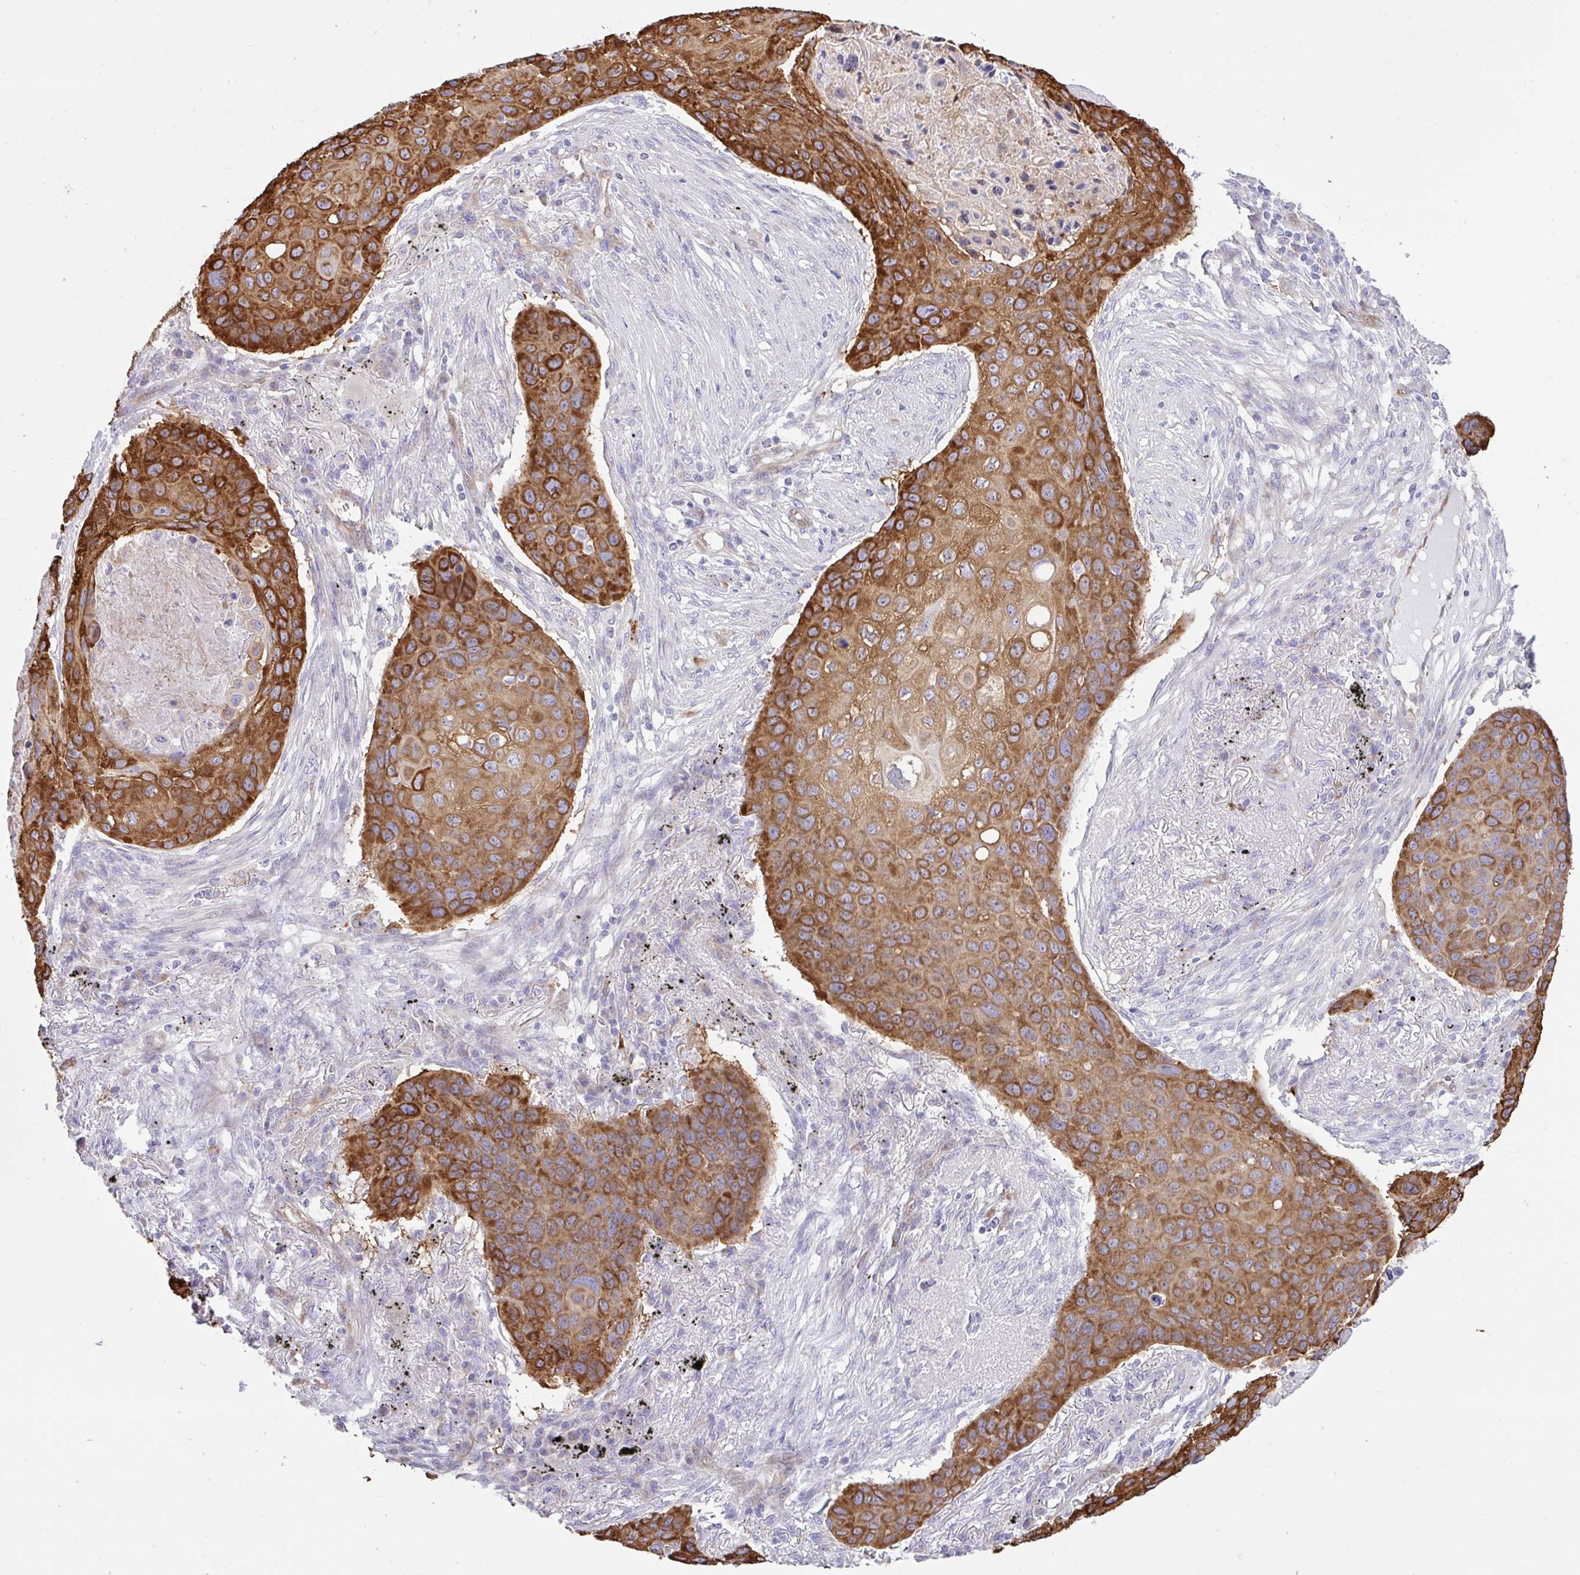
{"staining": {"intensity": "strong", "quantity": "25%-75%", "location": "cytoplasmic/membranous"}, "tissue": "lung cancer", "cell_type": "Tumor cells", "image_type": "cancer", "snomed": [{"axis": "morphology", "description": "Squamous cell carcinoma, NOS"}, {"axis": "topography", "description": "Lung"}], "caption": "A high amount of strong cytoplasmic/membranous expression is identified in about 25%-75% of tumor cells in lung squamous cell carcinoma tissue. (brown staining indicates protein expression, while blue staining denotes nuclei).", "gene": "EEF1A2", "patient": {"sex": "female", "age": 63}}